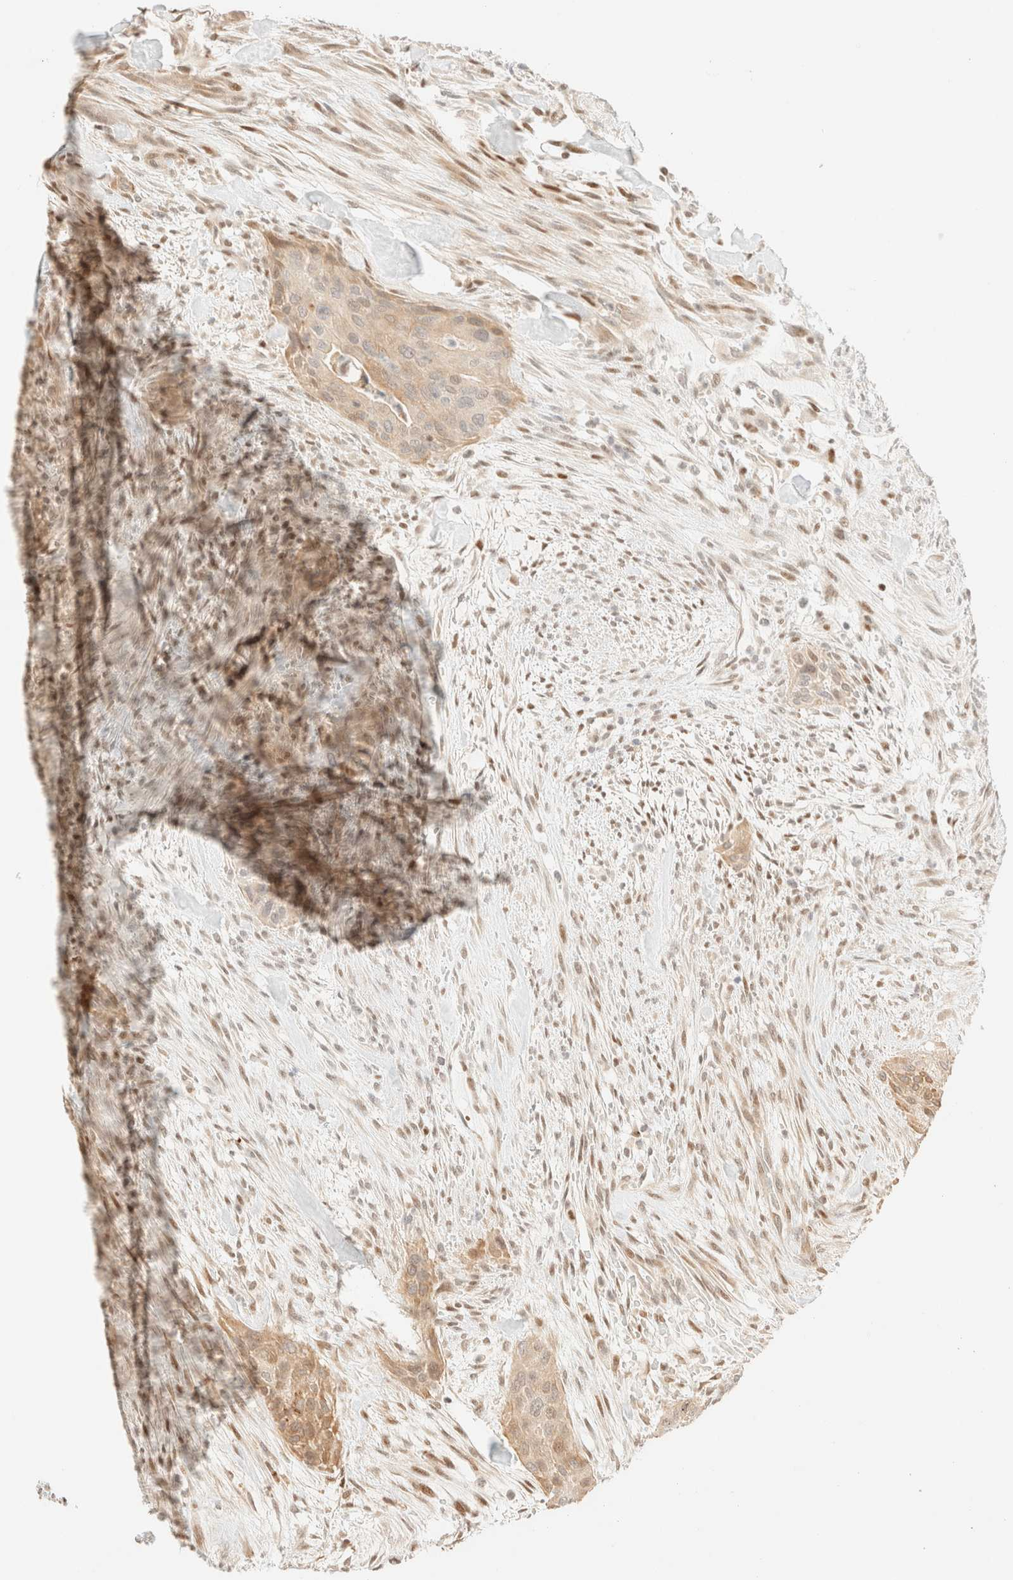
{"staining": {"intensity": "weak", "quantity": ">75%", "location": "cytoplasmic/membranous,nuclear"}, "tissue": "urothelial cancer", "cell_type": "Tumor cells", "image_type": "cancer", "snomed": [{"axis": "morphology", "description": "Urothelial carcinoma, High grade"}, {"axis": "topography", "description": "Urinary bladder"}], "caption": "A histopathology image of high-grade urothelial carcinoma stained for a protein reveals weak cytoplasmic/membranous and nuclear brown staining in tumor cells.", "gene": "TSR1", "patient": {"sex": "male", "age": 35}}